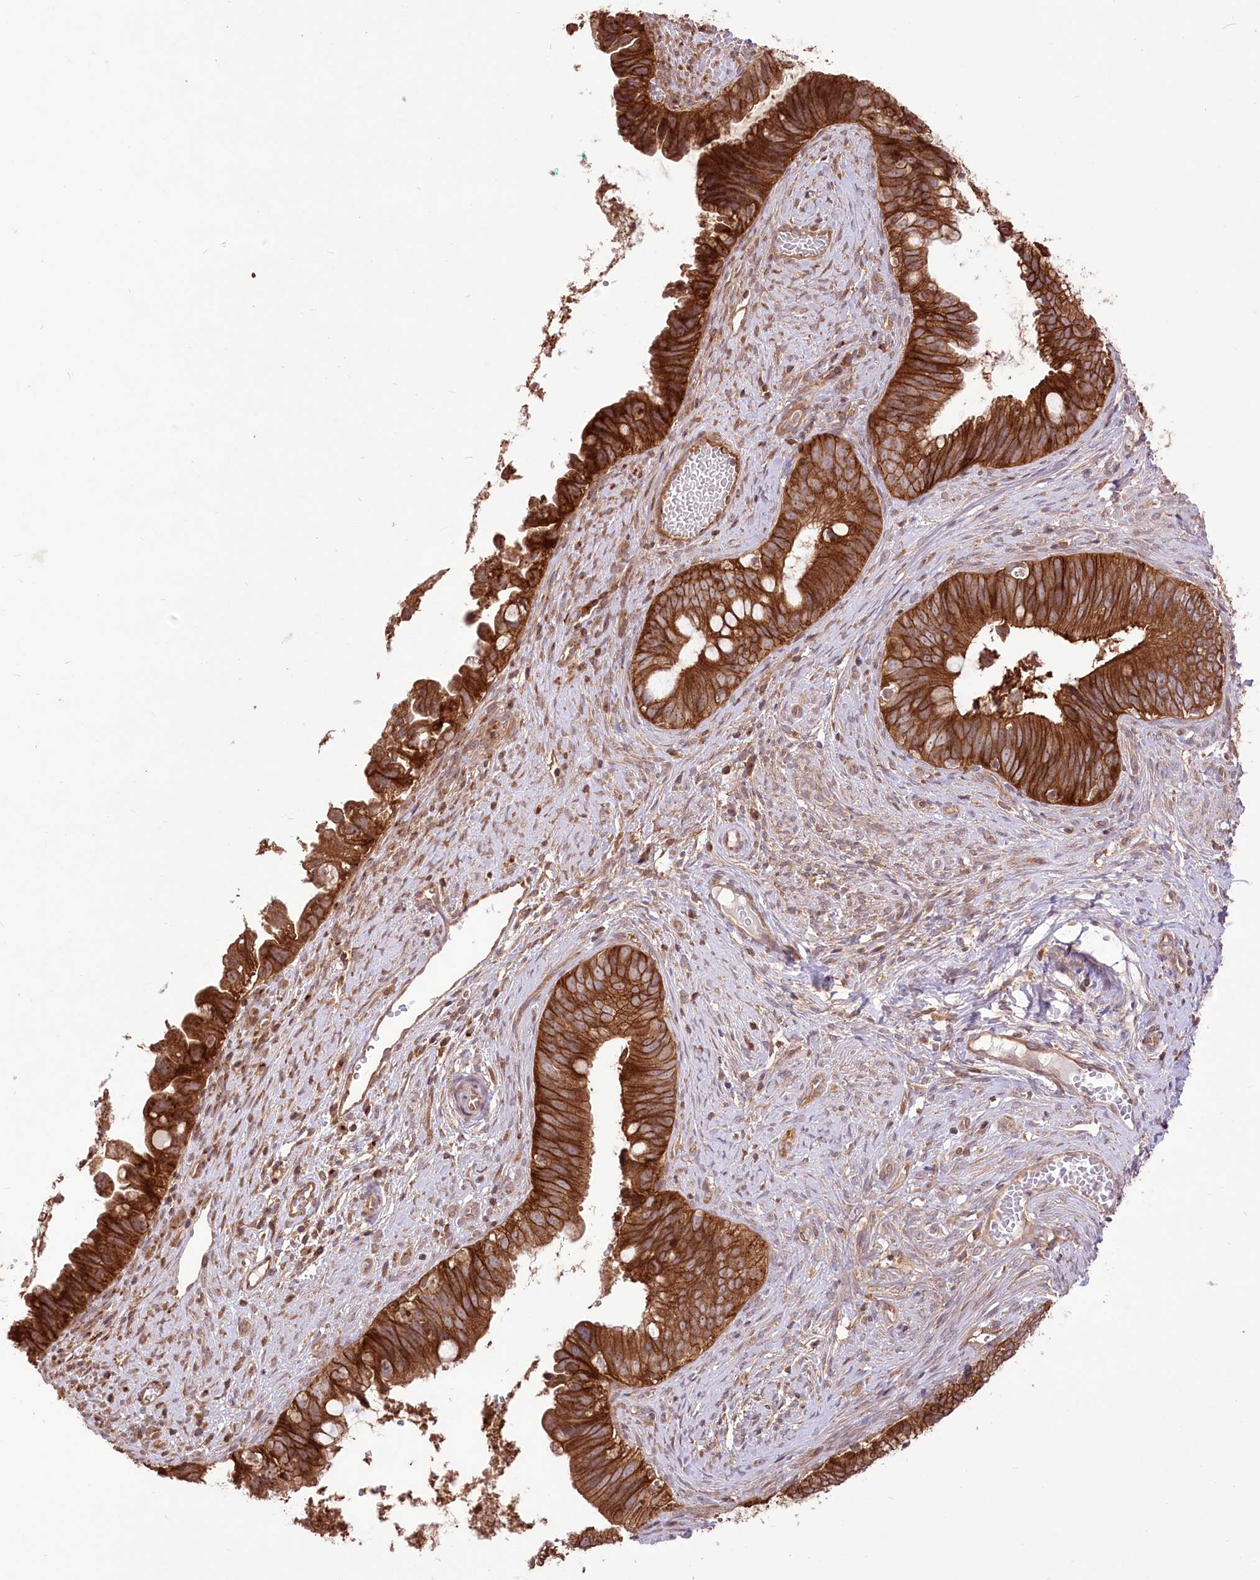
{"staining": {"intensity": "strong", "quantity": ">75%", "location": "cytoplasmic/membranous"}, "tissue": "cervical cancer", "cell_type": "Tumor cells", "image_type": "cancer", "snomed": [{"axis": "morphology", "description": "Adenocarcinoma, NOS"}, {"axis": "topography", "description": "Cervix"}], "caption": "Protein staining displays strong cytoplasmic/membranous positivity in approximately >75% of tumor cells in cervical cancer.", "gene": "XYLB", "patient": {"sex": "female", "age": 42}}